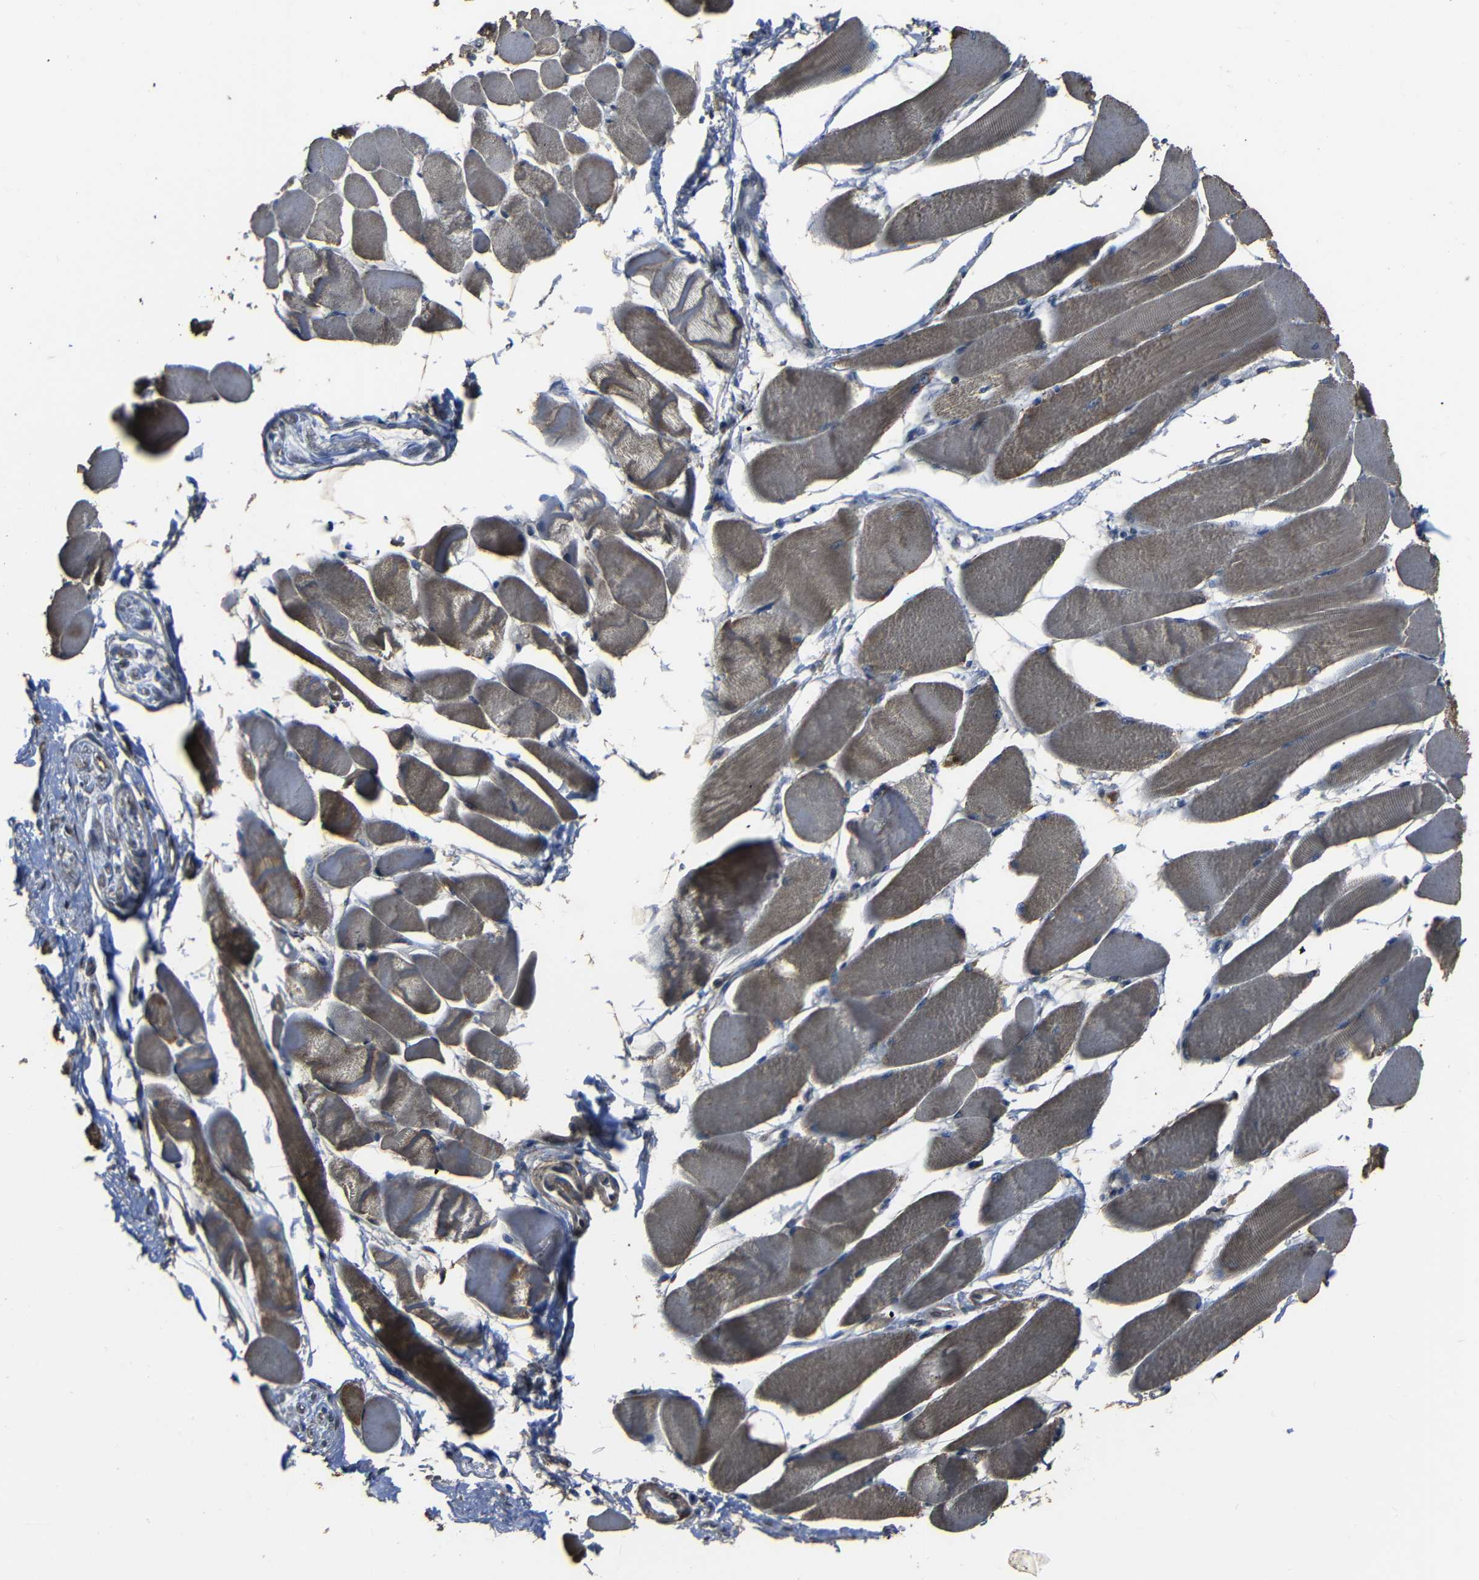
{"staining": {"intensity": "moderate", "quantity": ">75%", "location": "cytoplasmic/membranous"}, "tissue": "skeletal muscle", "cell_type": "Myocytes", "image_type": "normal", "snomed": [{"axis": "morphology", "description": "Normal tissue, NOS"}, {"axis": "topography", "description": "Skeletal muscle"}, {"axis": "topography", "description": "Peripheral nerve tissue"}], "caption": "Myocytes exhibit moderate cytoplasmic/membranous positivity in about >75% of cells in unremarkable skeletal muscle. The staining was performed using DAB, with brown indicating positive protein expression. Nuclei are stained blue with hematoxylin.", "gene": "SNN", "patient": {"sex": "female", "age": 84}}